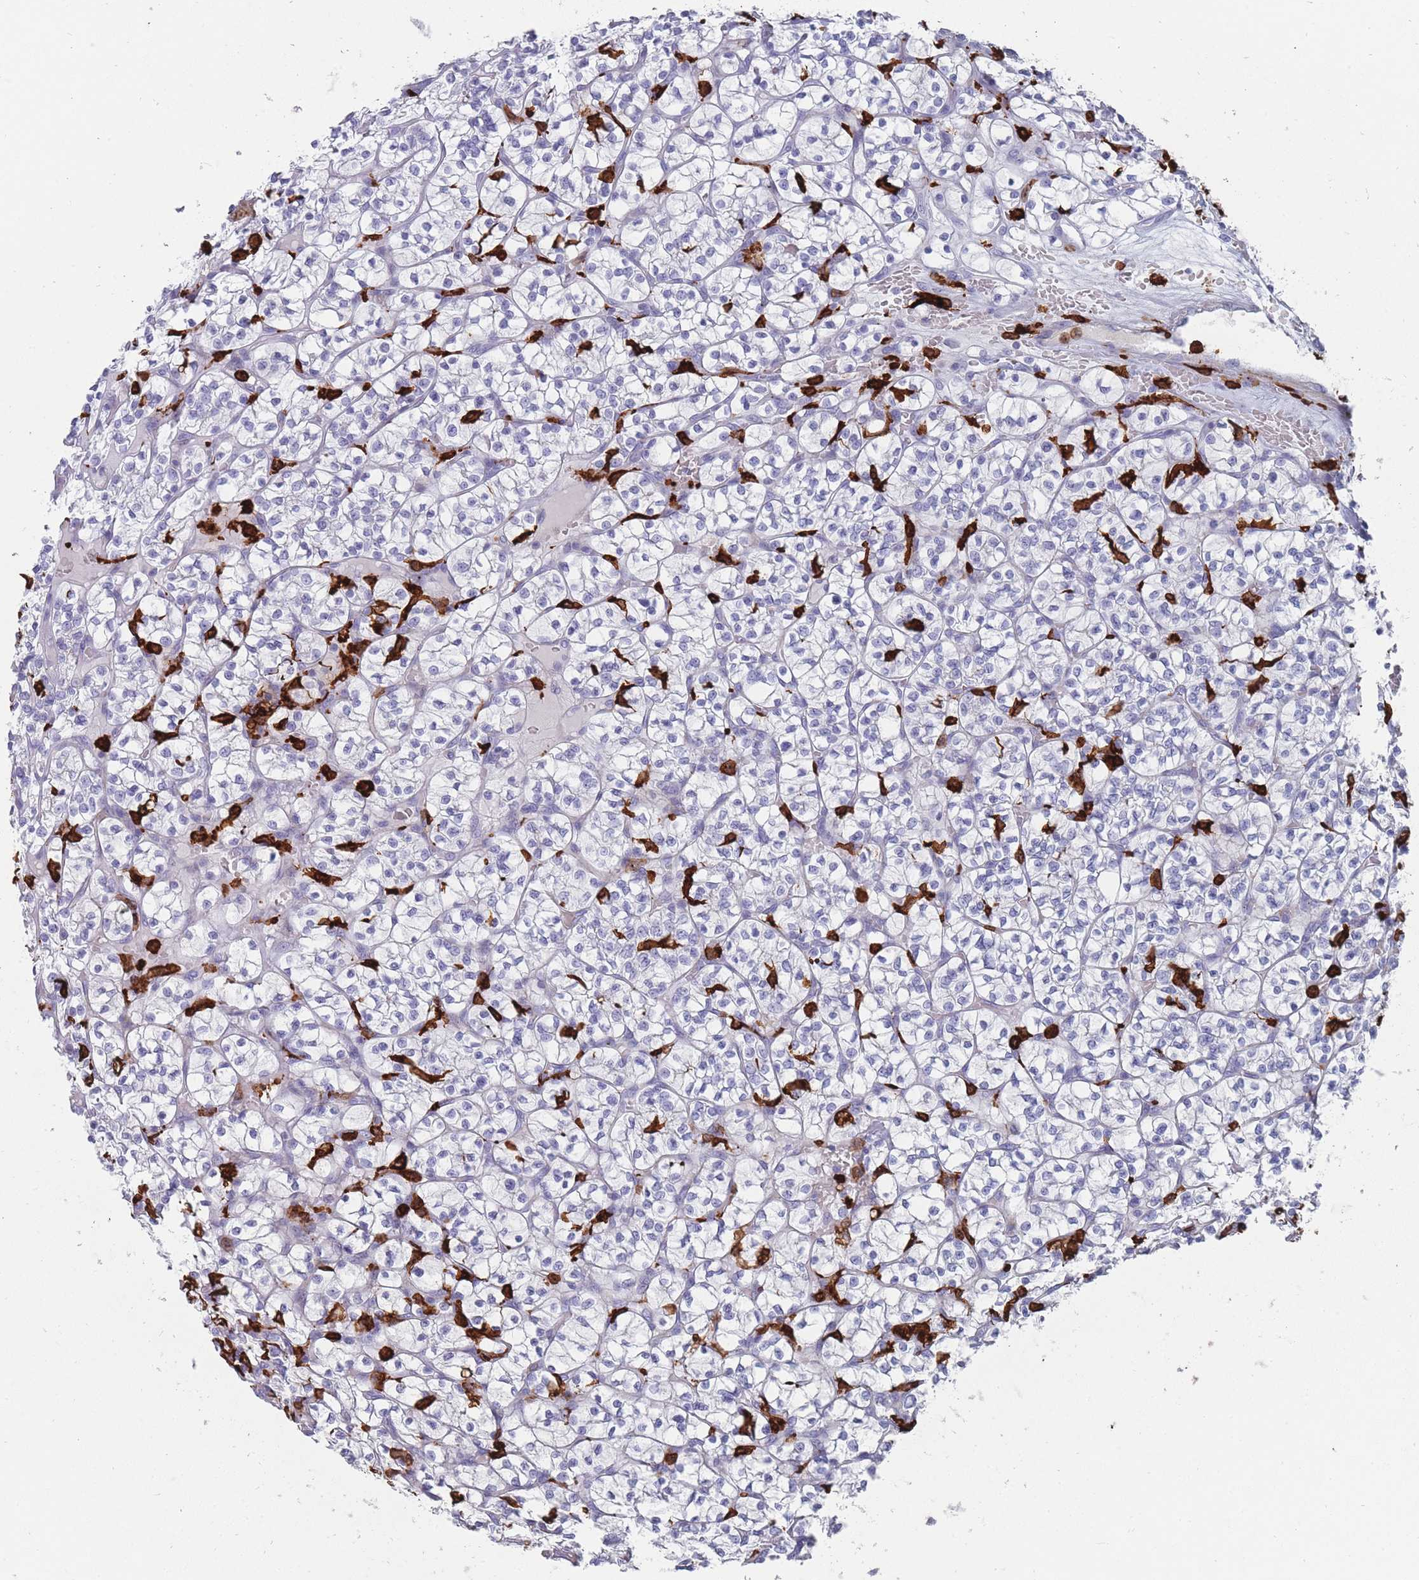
{"staining": {"intensity": "negative", "quantity": "none", "location": "none"}, "tissue": "renal cancer", "cell_type": "Tumor cells", "image_type": "cancer", "snomed": [{"axis": "morphology", "description": "Adenocarcinoma, NOS"}, {"axis": "topography", "description": "Kidney"}], "caption": "Immunohistochemical staining of human renal cancer displays no significant staining in tumor cells.", "gene": "AIF1", "patient": {"sex": "female", "age": 64}}